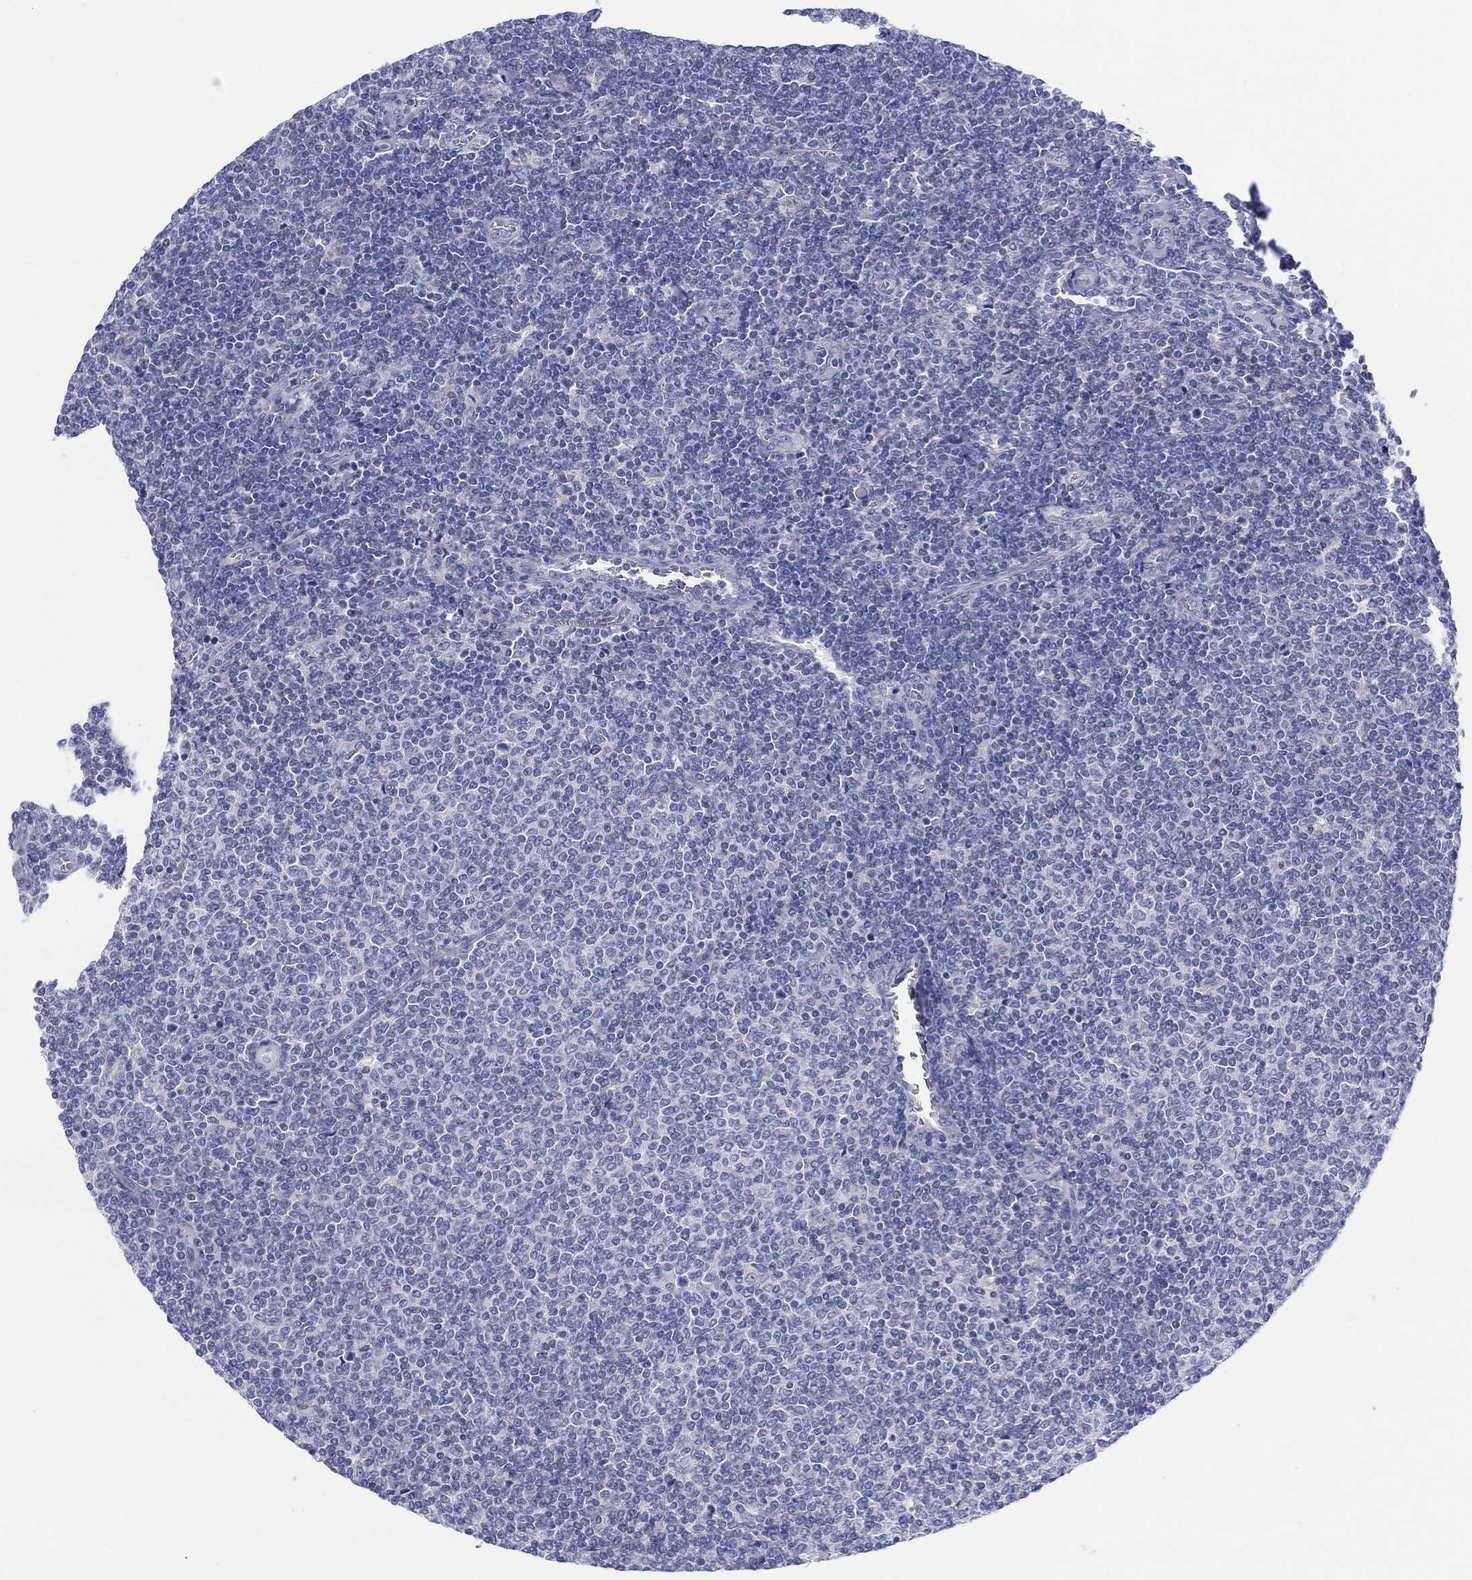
{"staining": {"intensity": "negative", "quantity": "none", "location": "none"}, "tissue": "lymphoma", "cell_type": "Tumor cells", "image_type": "cancer", "snomed": [{"axis": "morphology", "description": "Malignant lymphoma, non-Hodgkin's type, Low grade"}, {"axis": "topography", "description": "Lymph node"}], "caption": "Immunohistochemical staining of malignant lymphoma, non-Hodgkin's type (low-grade) demonstrates no significant positivity in tumor cells.", "gene": "HAPLN4", "patient": {"sex": "male", "age": 52}}